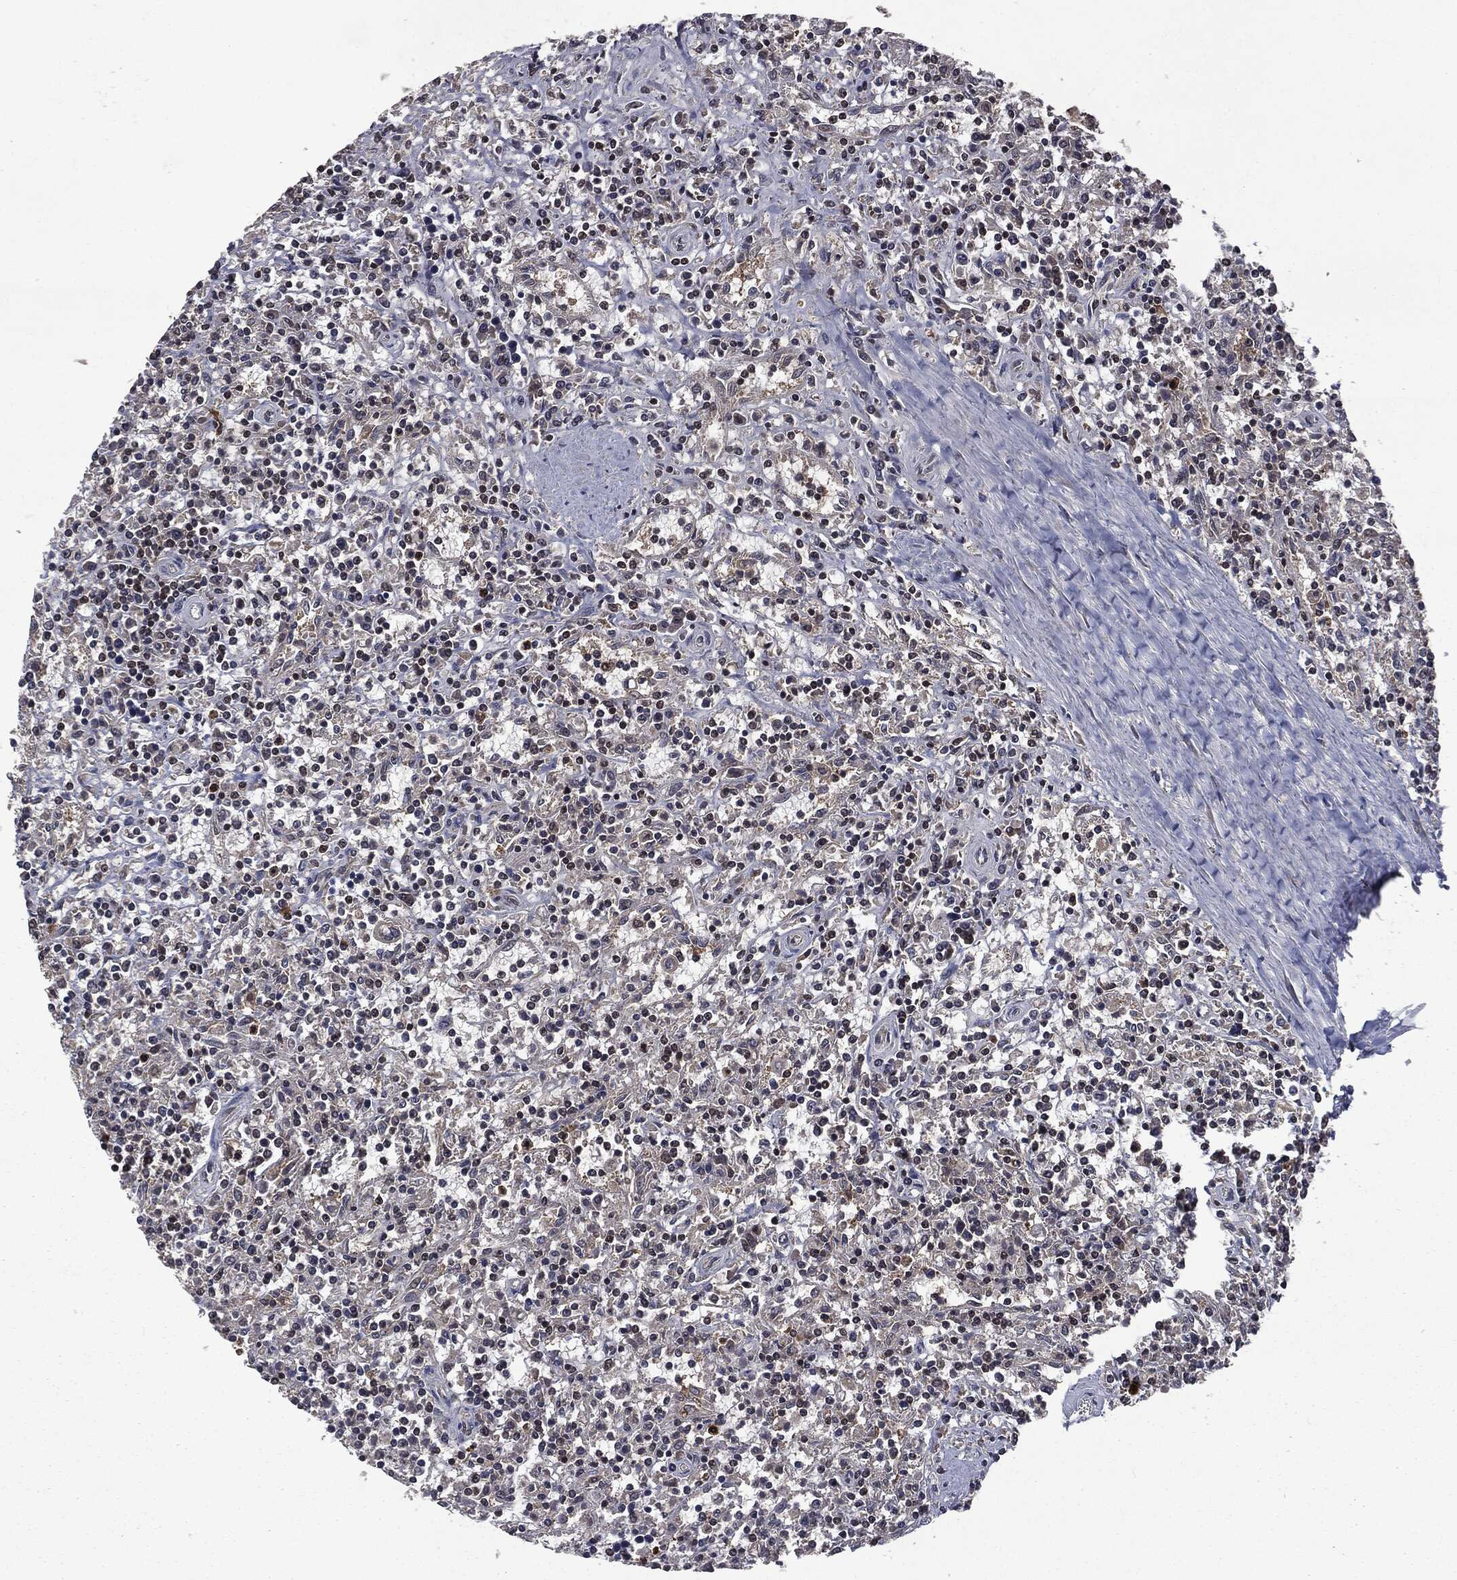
{"staining": {"intensity": "negative", "quantity": "none", "location": "none"}, "tissue": "lymphoma", "cell_type": "Tumor cells", "image_type": "cancer", "snomed": [{"axis": "morphology", "description": "Malignant lymphoma, non-Hodgkin's type, Low grade"}, {"axis": "topography", "description": "Spleen"}], "caption": "Malignant lymphoma, non-Hodgkin's type (low-grade) stained for a protein using immunohistochemistry (IHC) exhibits no expression tumor cells.", "gene": "STAU2", "patient": {"sex": "male", "age": 62}}